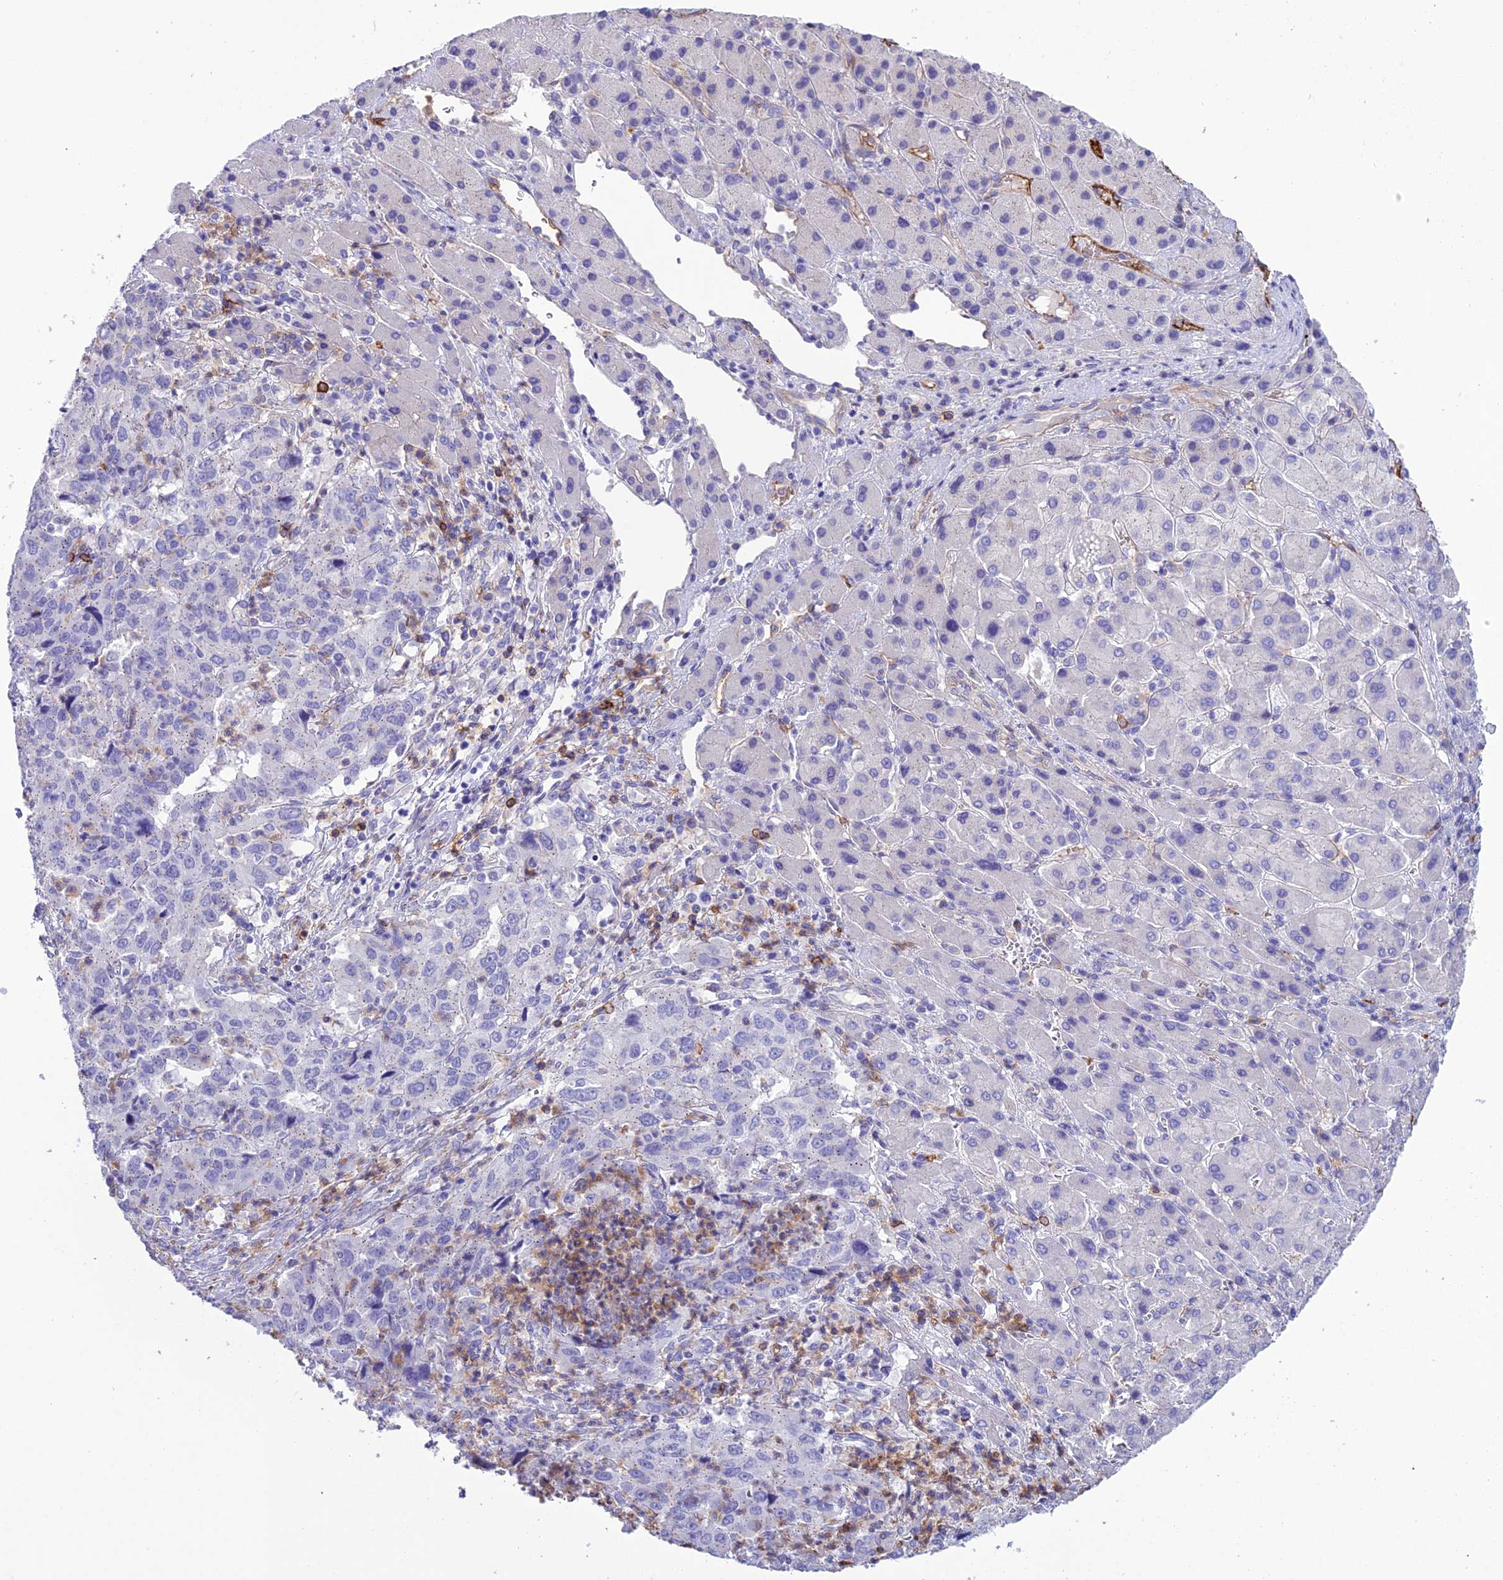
{"staining": {"intensity": "negative", "quantity": "none", "location": "none"}, "tissue": "liver cancer", "cell_type": "Tumor cells", "image_type": "cancer", "snomed": [{"axis": "morphology", "description": "Carcinoma, Hepatocellular, NOS"}, {"axis": "topography", "description": "Liver"}], "caption": "Immunohistochemistry of liver cancer (hepatocellular carcinoma) shows no expression in tumor cells.", "gene": "OR1Q1", "patient": {"sex": "male", "age": 63}}